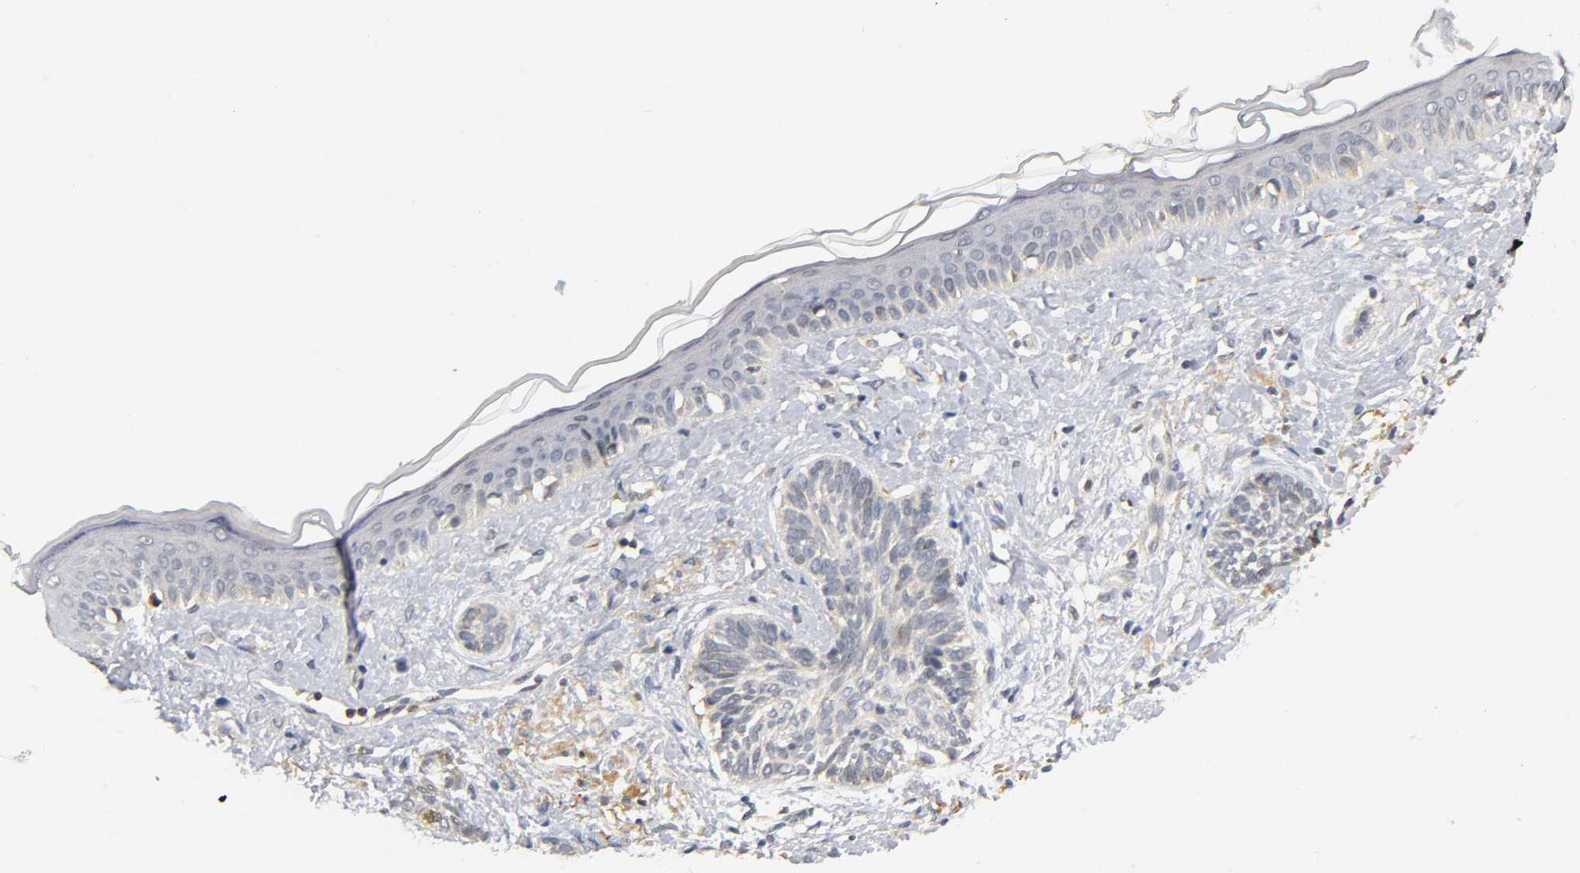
{"staining": {"intensity": "negative", "quantity": "none", "location": "none"}, "tissue": "skin cancer", "cell_type": "Tumor cells", "image_type": "cancer", "snomed": [{"axis": "morphology", "description": "Normal tissue, NOS"}, {"axis": "morphology", "description": "Basal cell carcinoma"}, {"axis": "topography", "description": "Skin"}], "caption": "This is an immunohistochemistry image of human skin cancer (basal cell carcinoma). There is no positivity in tumor cells.", "gene": "NRP1", "patient": {"sex": "male", "age": 63}}